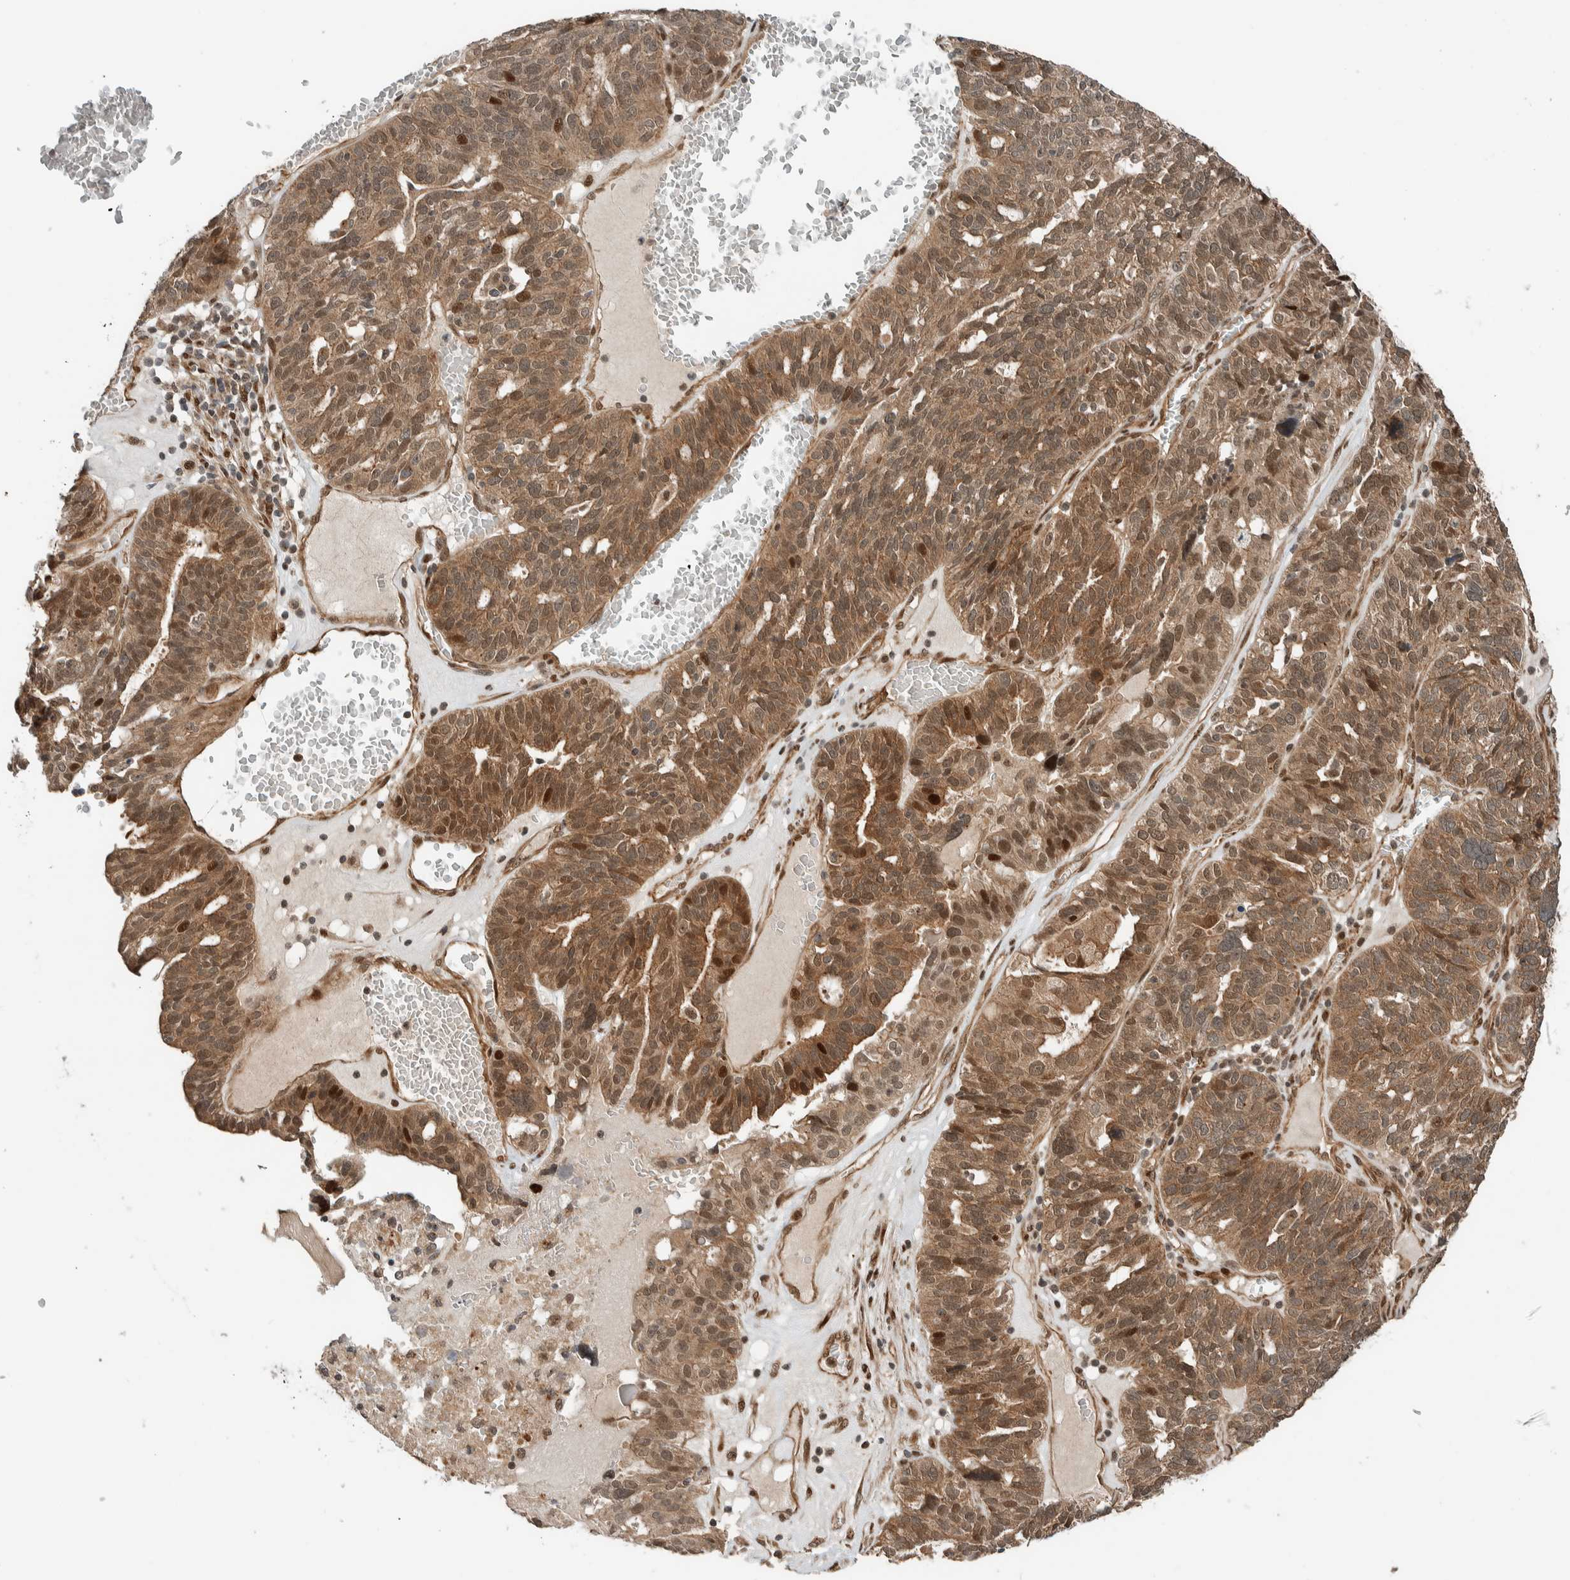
{"staining": {"intensity": "moderate", "quantity": ">75%", "location": "cytoplasmic/membranous,nuclear"}, "tissue": "ovarian cancer", "cell_type": "Tumor cells", "image_type": "cancer", "snomed": [{"axis": "morphology", "description": "Cystadenocarcinoma, serous, NOS"}, {"axis": "topography", "description": "Ovary"}], "caption": "Immunohistochemistry (IHC) of ovarian serous cystadenocarcinoma reveals medium levels of moderate cytoplasmic/membranous and nuclear expression in approximately >75% of tumor cells.", "gene": "STXBP4", "patient": {"sex": "female", "age": 59}}